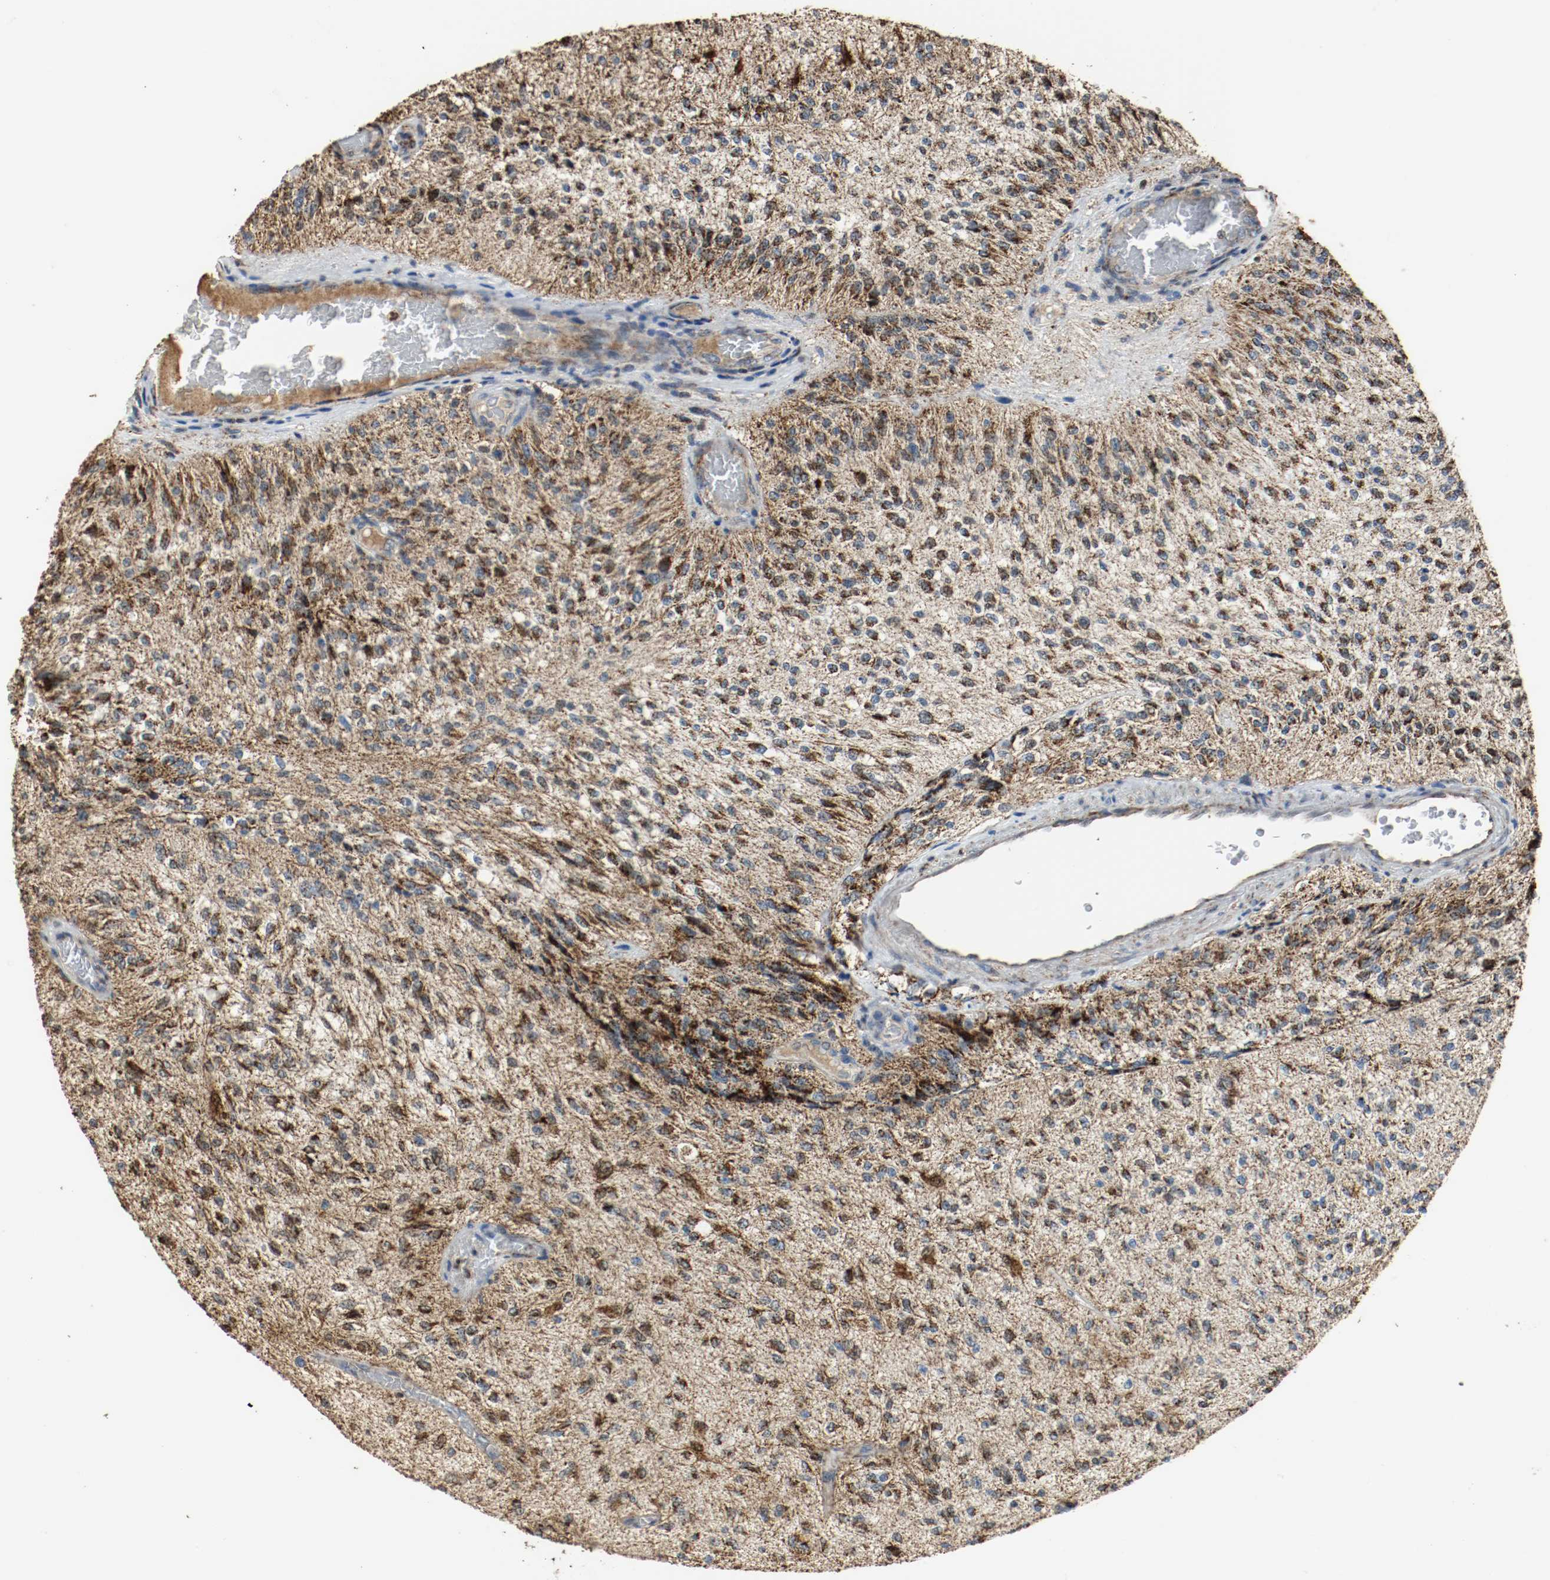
{"staining": {"intensity": "strong", "quantity": ">75%", "location": "cytoplasmic/membranous"}, "tissue": "glioma", "cell_type": "Tumor cells", "image_type": "cancer", "snomed": [{"axis": "morphology", "description": "Normal tissue, NOS"}, {"axis": "morphology", "description": "Glioma, malignant, High grade"}, {"axis": "topography", "description": "Cerebral cortex"}], "caption": "Human glioma stained with a protein marker demonstrates strong staining in tumor cells.", "gene": "ALDH4A1", "patient": {"sex": "male", "age": 77}}